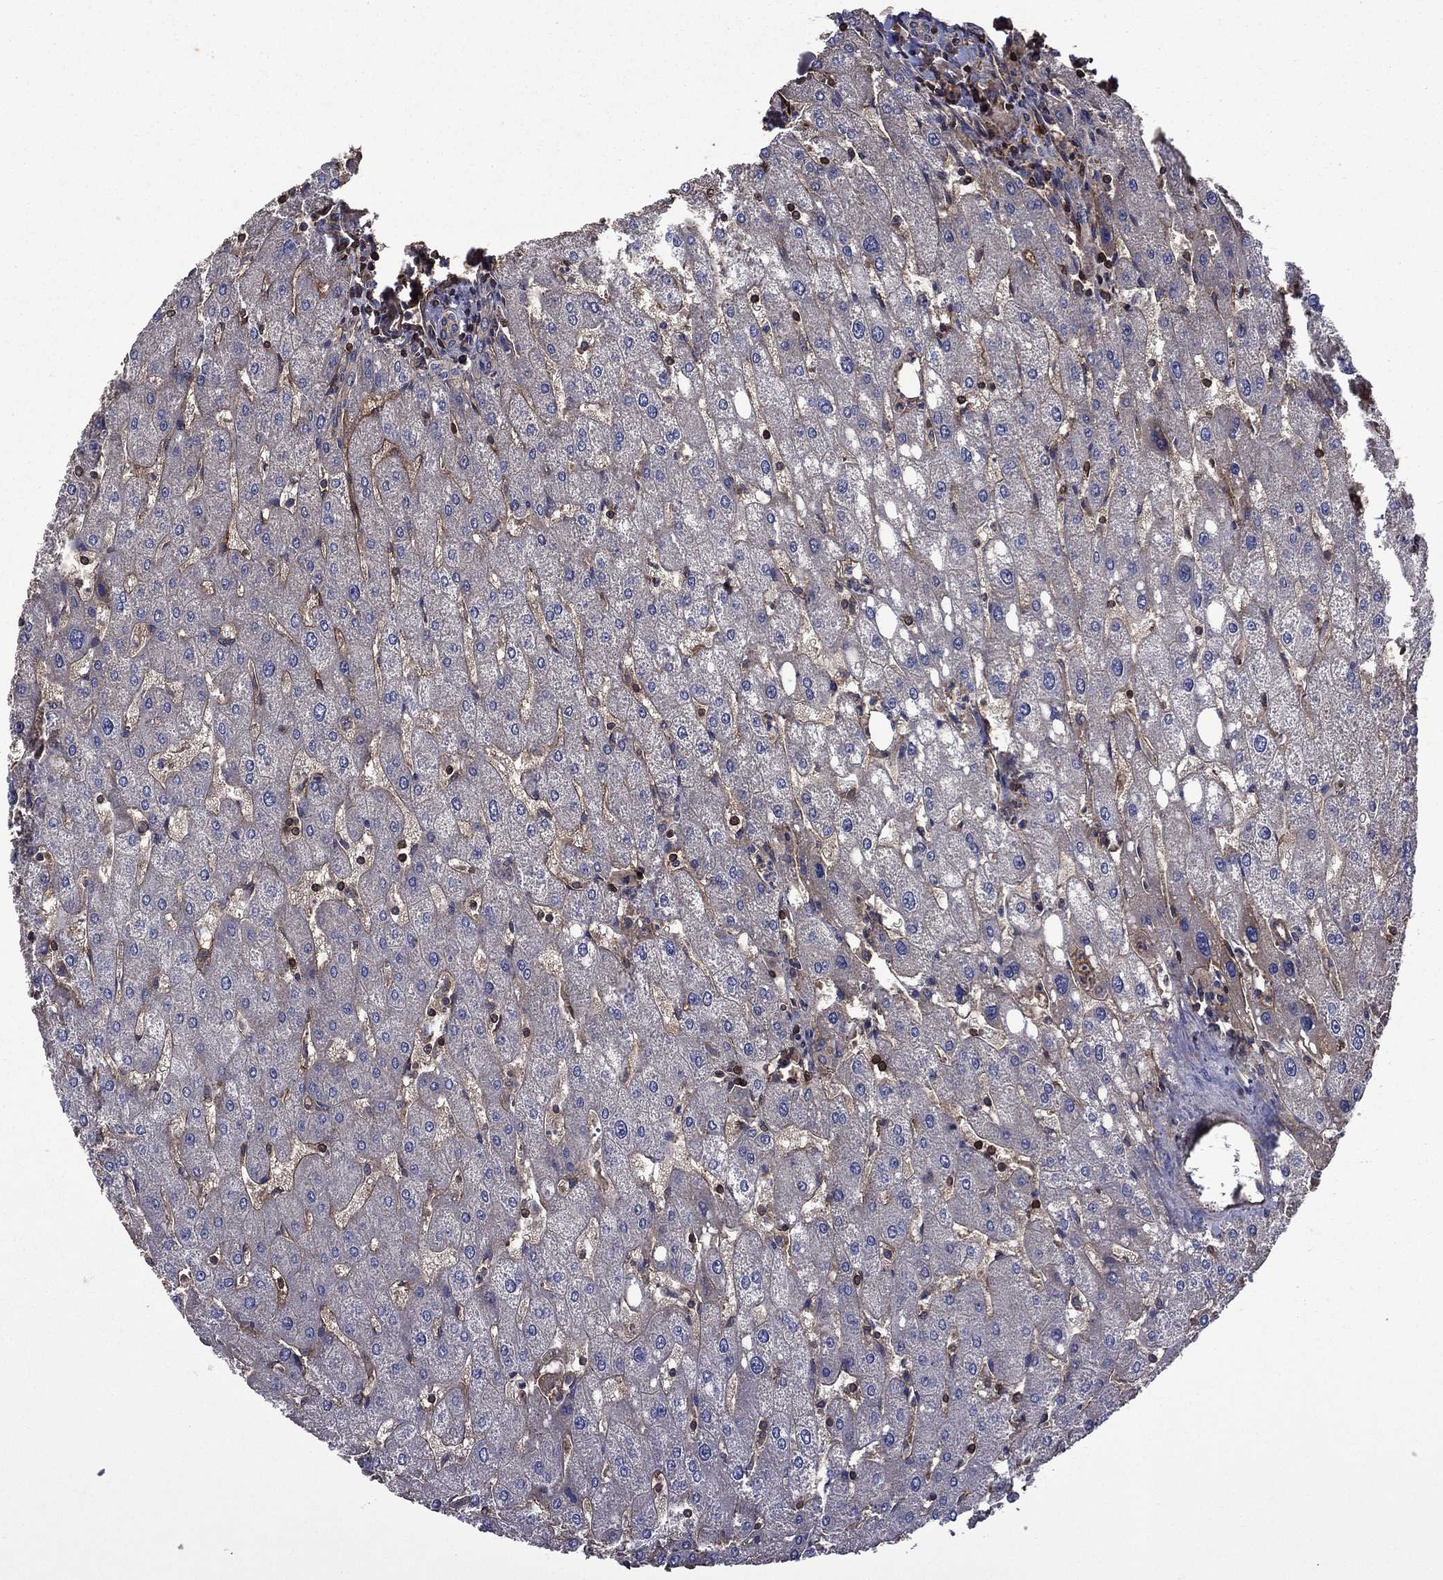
{"staining": {"intensity": "negative", "quantity": "none", "location": "none"}, "tissue": "liver", "cell_type": "Cholangiocytes", "image_type": "normal", "snomed": [{"axis": "morphology", "description": "Normal tissue, NOS"}, {"axis": "topography", "description": "Liver"}], "caption": "Benign liver was stained to show a protein in brown. There is no significant expression in cholangiocytes. (DAB immunohistochemistry (IHC) with hematoxylin counter stain).", "gene": "PLPP3", "patient": {"sex": "male", "age": 67}}